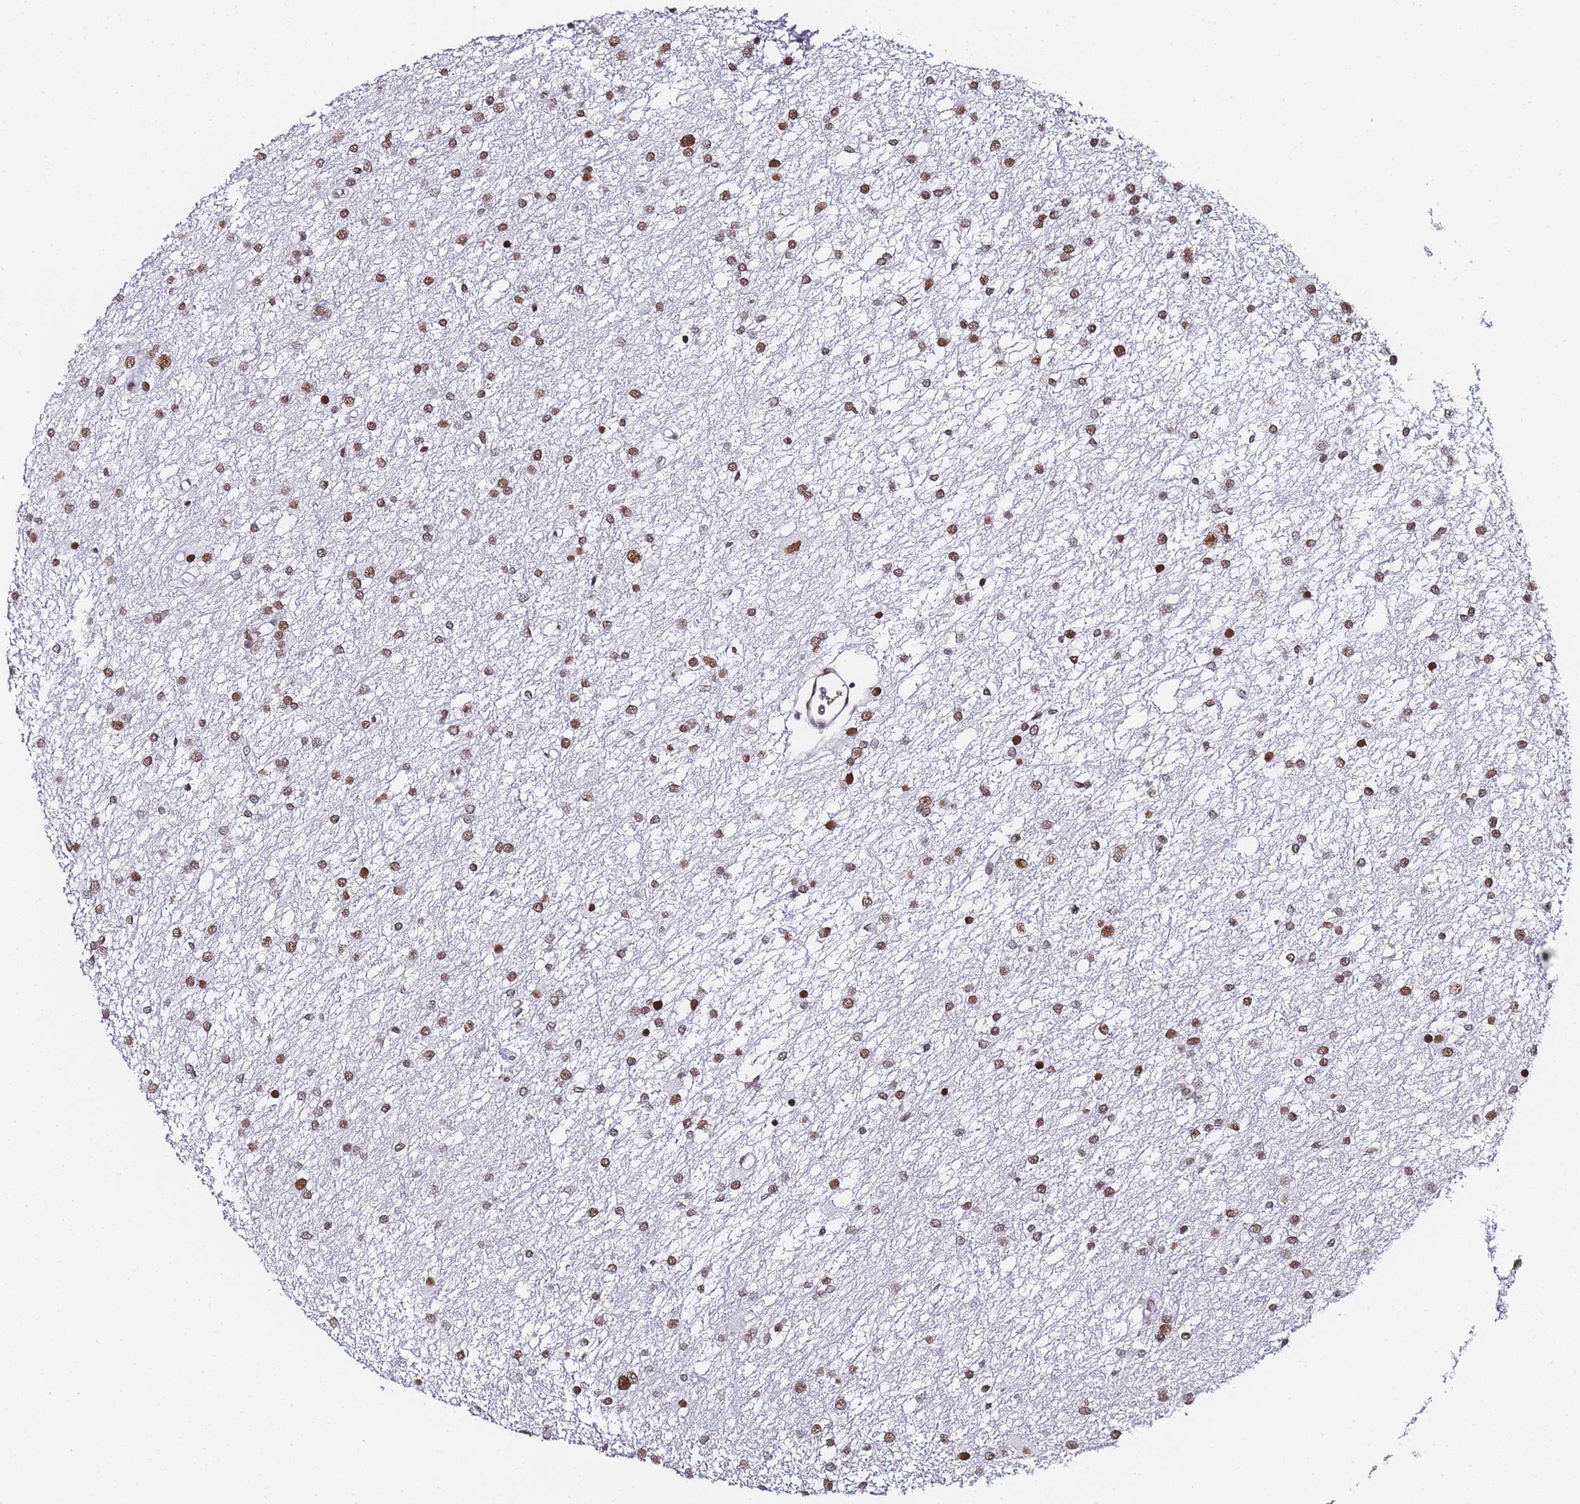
{"staining": {"intensity": "moderate", "quantity": ">75%", "location": "nuclear"}, "tissue": "glioma", "cell_type": "Tumor cells", "image_type": "cancer", "snomed": [{"axis": "morphology", "description": "Glioma, malignant, High grade"}, {"axis": "topography", "description": "Brain"}], "caption": "Tumor cells display medium levels of moderate nuclear staining in about >75% of cells in glioma.", "gene": "POLR1A", "patient": {"sex": "female", "age": 50}}